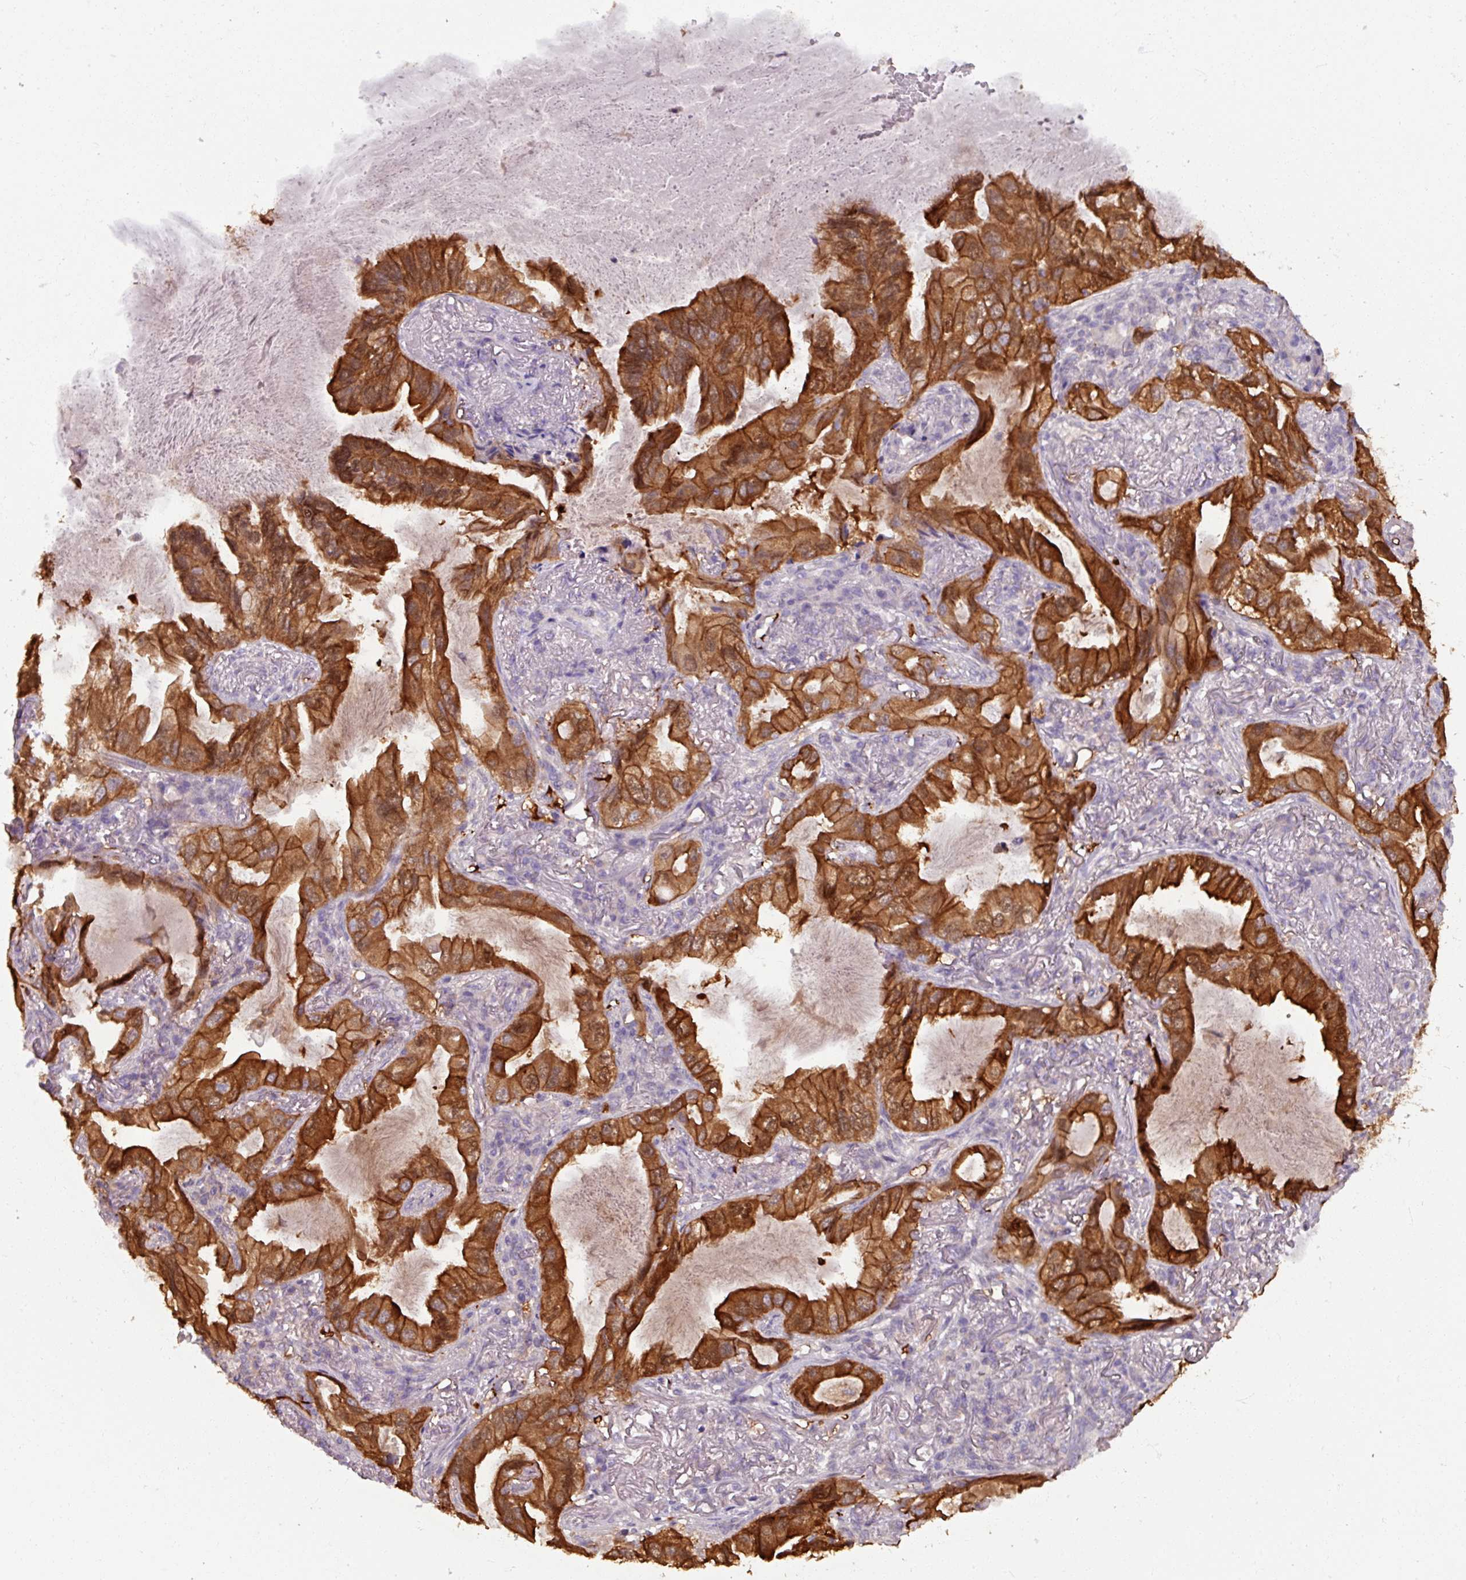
{"staining": {"intensity": "strong", "quantity": ">75%", "location": "cytoplasmic/membranous"}, "tissue": "lung cancer", "cell_type": "Tumor cells", "image_type": "cancer", "snomed": [{"axis": "morphology", "description": "Adenocarcinoma, NOS"}, {"axis": "topography", "description": "Lung"}], "caption": "Human lung cancer stained for a protein (brown) reveals strong cytoplasmic/membranous positive staining in about >75% of tumor cells.", "gene": "PNMA6A", "patient": {"sex": "female", "age": 69}}